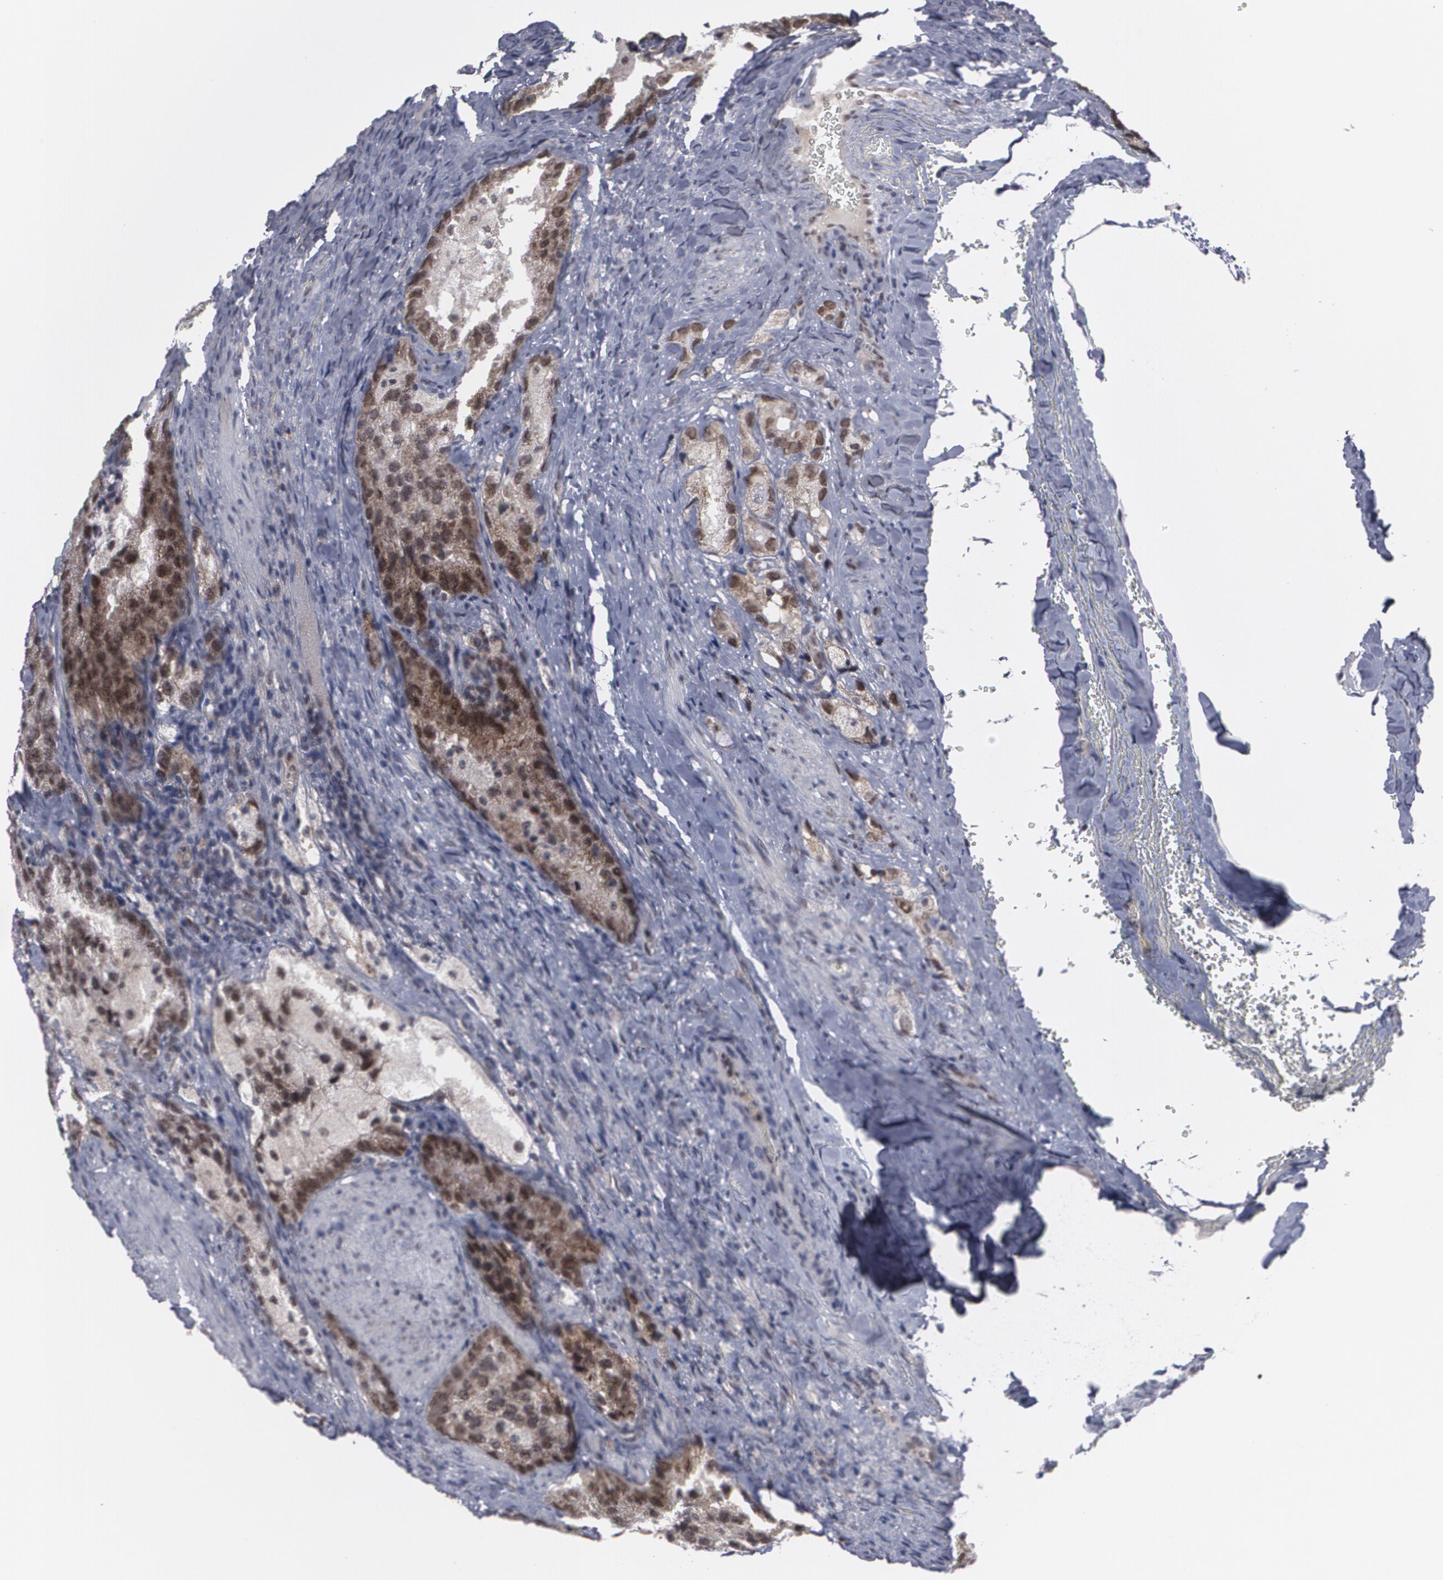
{"staining": {"intensity": "weak", "quantity": "<25%", "location": "nuclear"}, "tissue": "prostate cancer", "cell_type": "Tumor cells", "image_type": "cancer", "snomed": [{"axis": "morphology", "description": "Adenocarcinoma, High grade"}, {"axis": "topography", "description": "Prostate"}], "caption": "Immunohistochemistry (IHC) histopathology image of neoplastic tissue: prostate high-grade adenocarcinoma stained with DAB displays no significant protein staining in tumor cells.", "gene": "INTS6", "patient": {"sex": "male", "age": 63}}